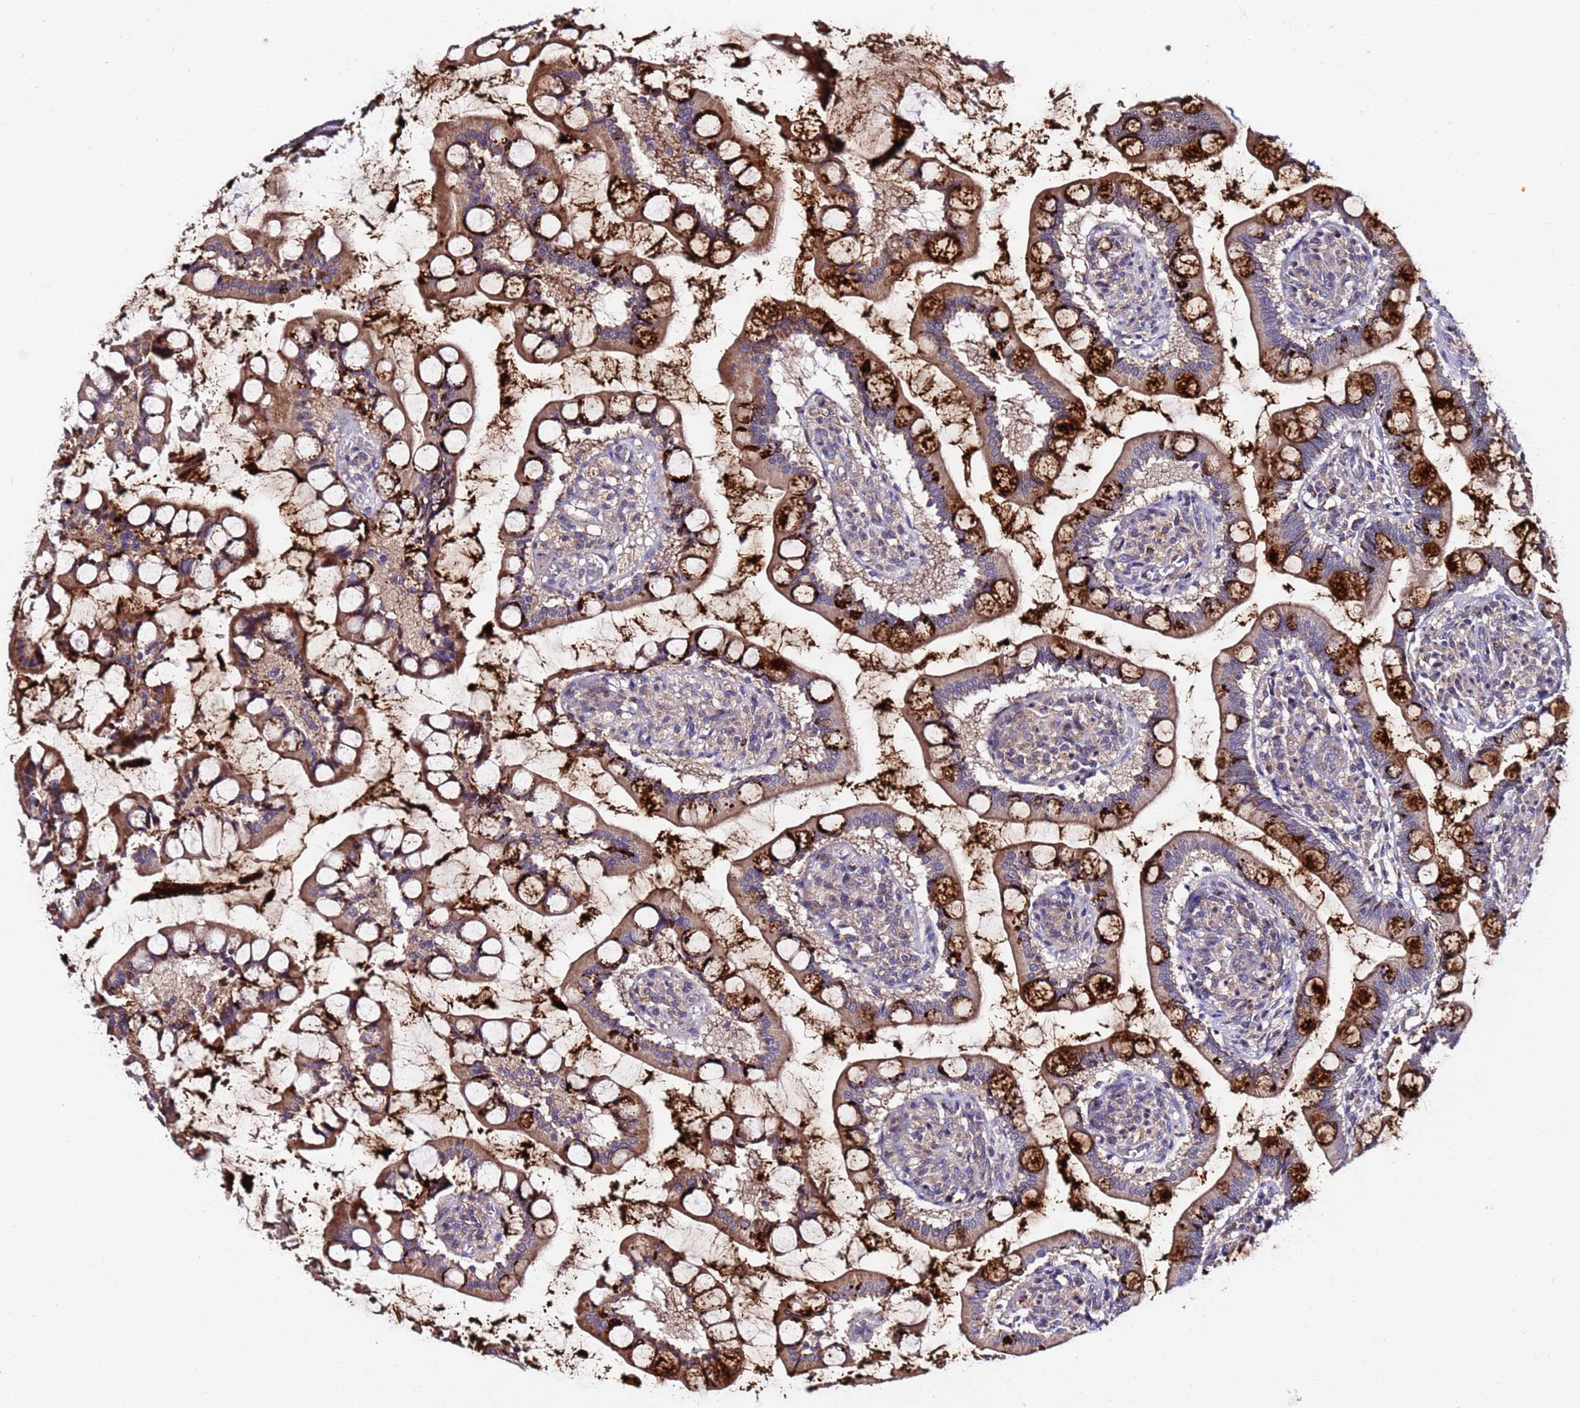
{"staining": {"intensity": "strong", "quantity": ">75%", "location": "cytoplasmic/membranous"}, "tissue": "small intestine", "cell_type": "Glandular cells", "image_type": "normal", "snomed": [{"axis": "morphology", "description": "Normal tissue, NOS"}, {"axis": "topography", "description": "Small intestine"}], "caption": "The image shows a brown stain indicating the presence of a protein in the cytoplasmic/membranous of glandular cells in small intestine. The staining was performed using DAB, with brown indicating positive protein expression. Nuclei are stained blue with hematoxylin.", "gene": "PLXDC2", "patient": {"sex": "male", "age": 52}}